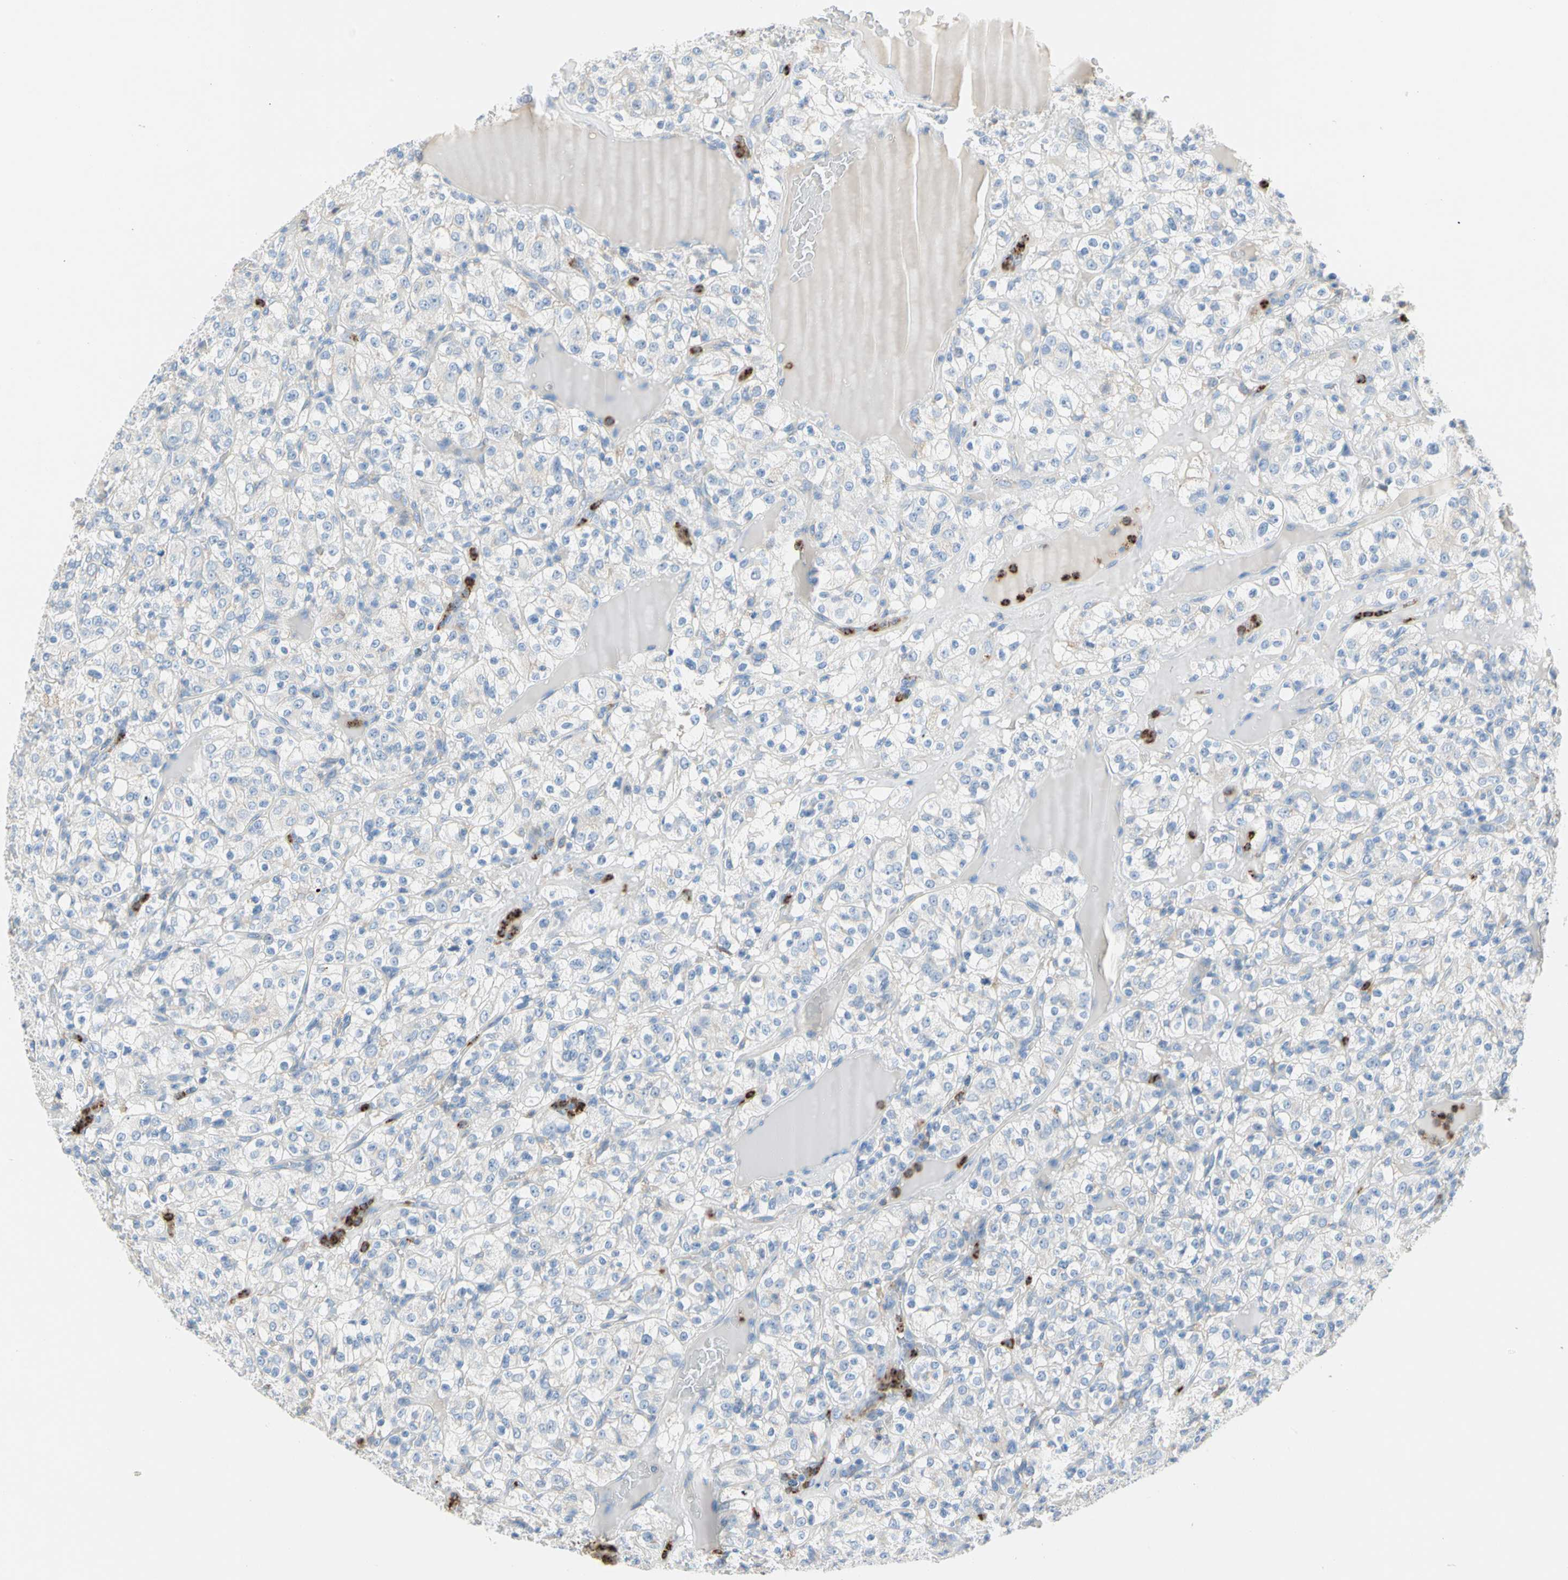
{"staining": {"intensity": "negative", "quantity": "none", "location": "none"}, "tissue": "renal cancer", "cell_type": "Tumor cells", "image_type": "cancer", "snomed": [{"axis": "morphology", "description": "Normal tissue, NOS"}, {"axis": "morphology", "description": "Adenocarcinoma, NOS"}, {"axis": "topography", "description": "Kidney"}], "caption": "This histopathology image is of adenocarcinoma (renal) stained with immunohistochemistry (IHC) to label a protein in brown with the nuclei are counter-stained blue. There is no expression in tumor cells. (Stains: DAB (3,3'-diaminobenzidine) IHC with hematoxylin counter stain, Microscopy: brightfield microscopy at high magnification).", "gene": "CLEC4A", "patient": {"sex": "female", "age": 72}}